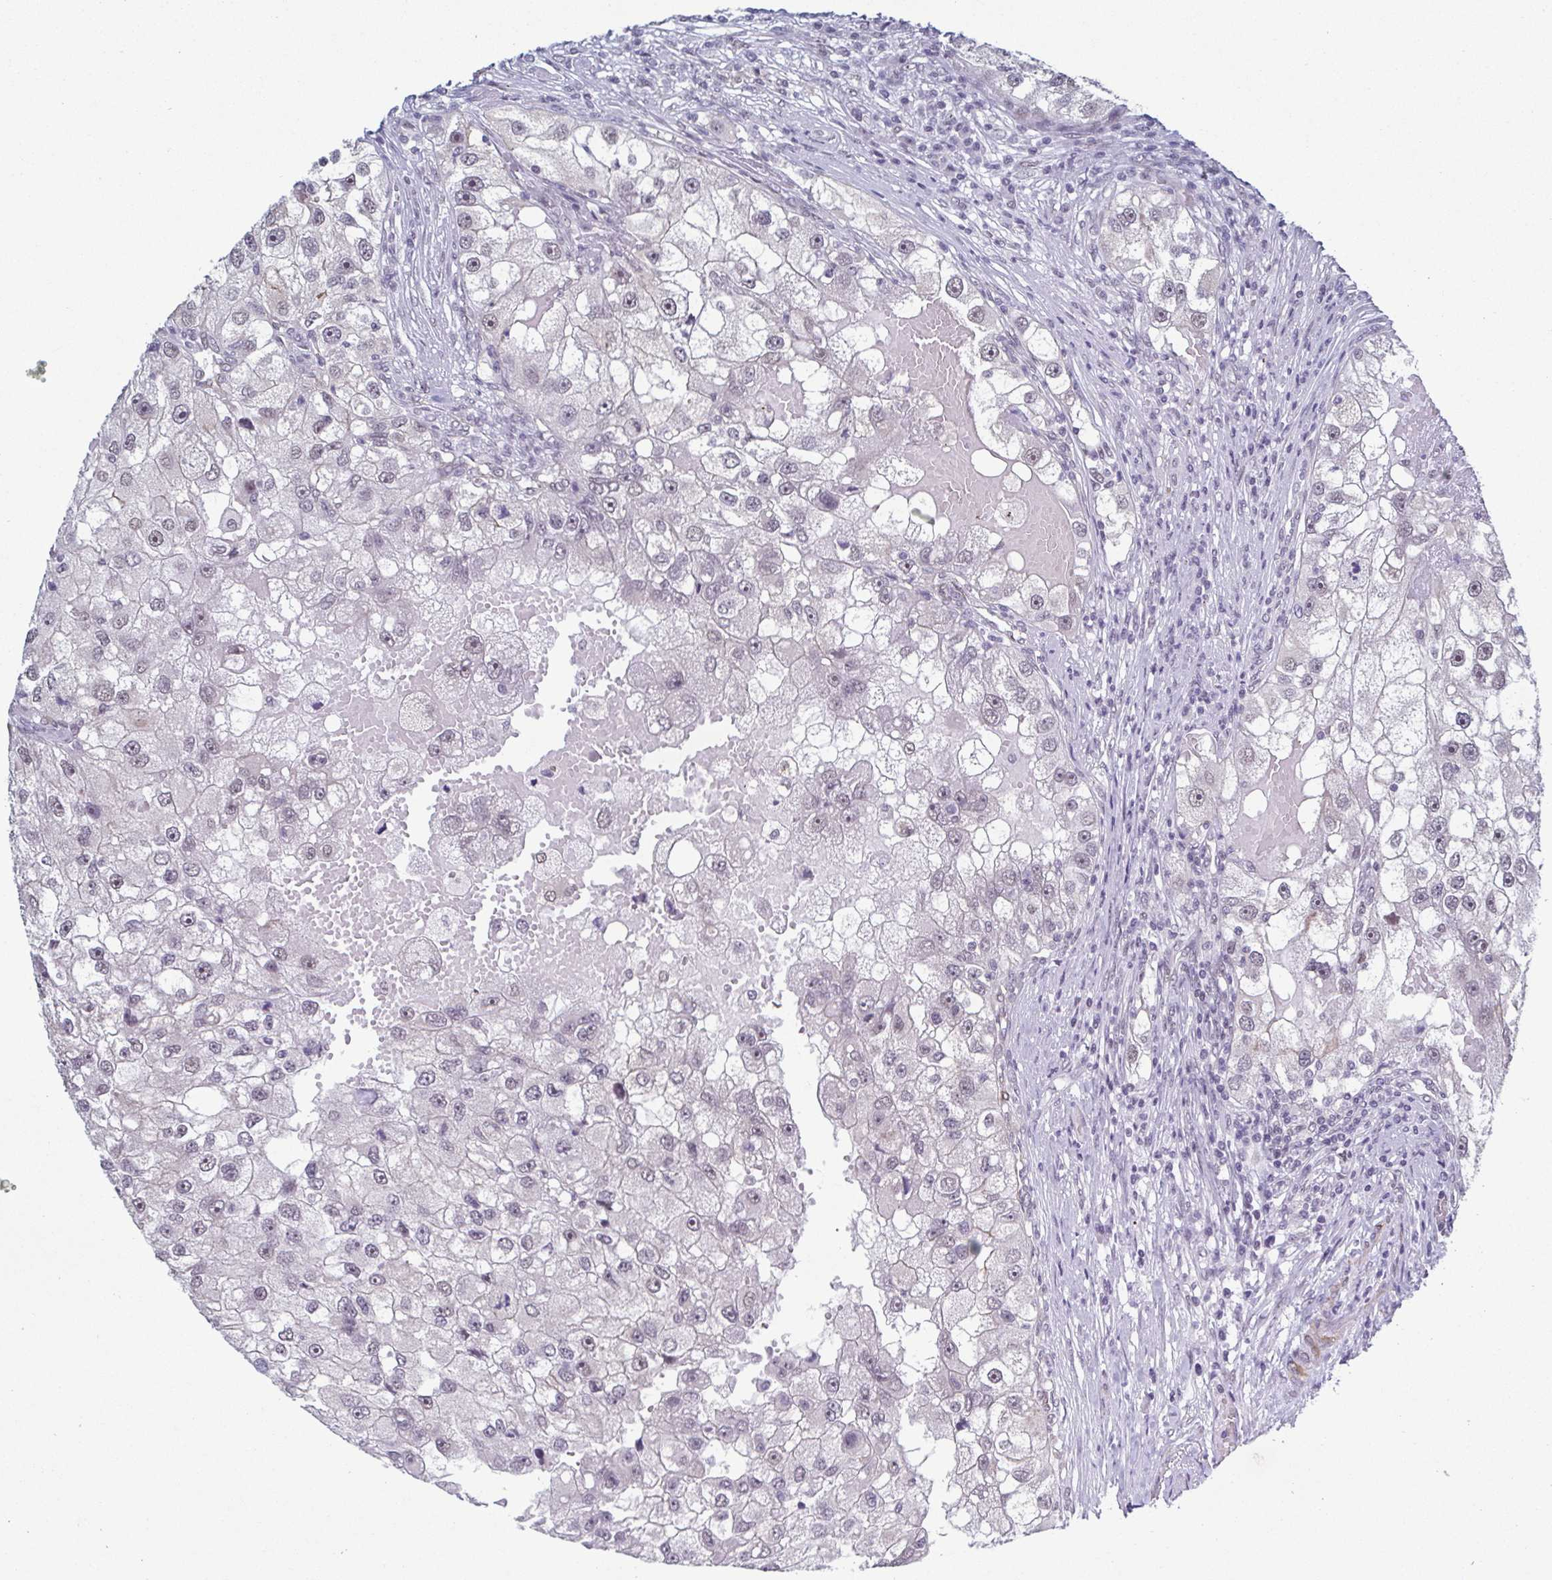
{"staining": {"intensity": "negative", "quantity": "none", "location": "none"}, "tissue": "renal cancer", "cell_type": "Tumor cells", "image_type": "cancer", "snomed": [{"axis": "morphology", "description": "Adenocarcinoma, NOS"}, {"axis": "topography", "description": "Kidney"}], "caption": "The image displays no staining of tumor cells in renal cancer (adenocarcinoma).", "gene": "TMEM92", "patient": {"sex": "male", "age": 63}}